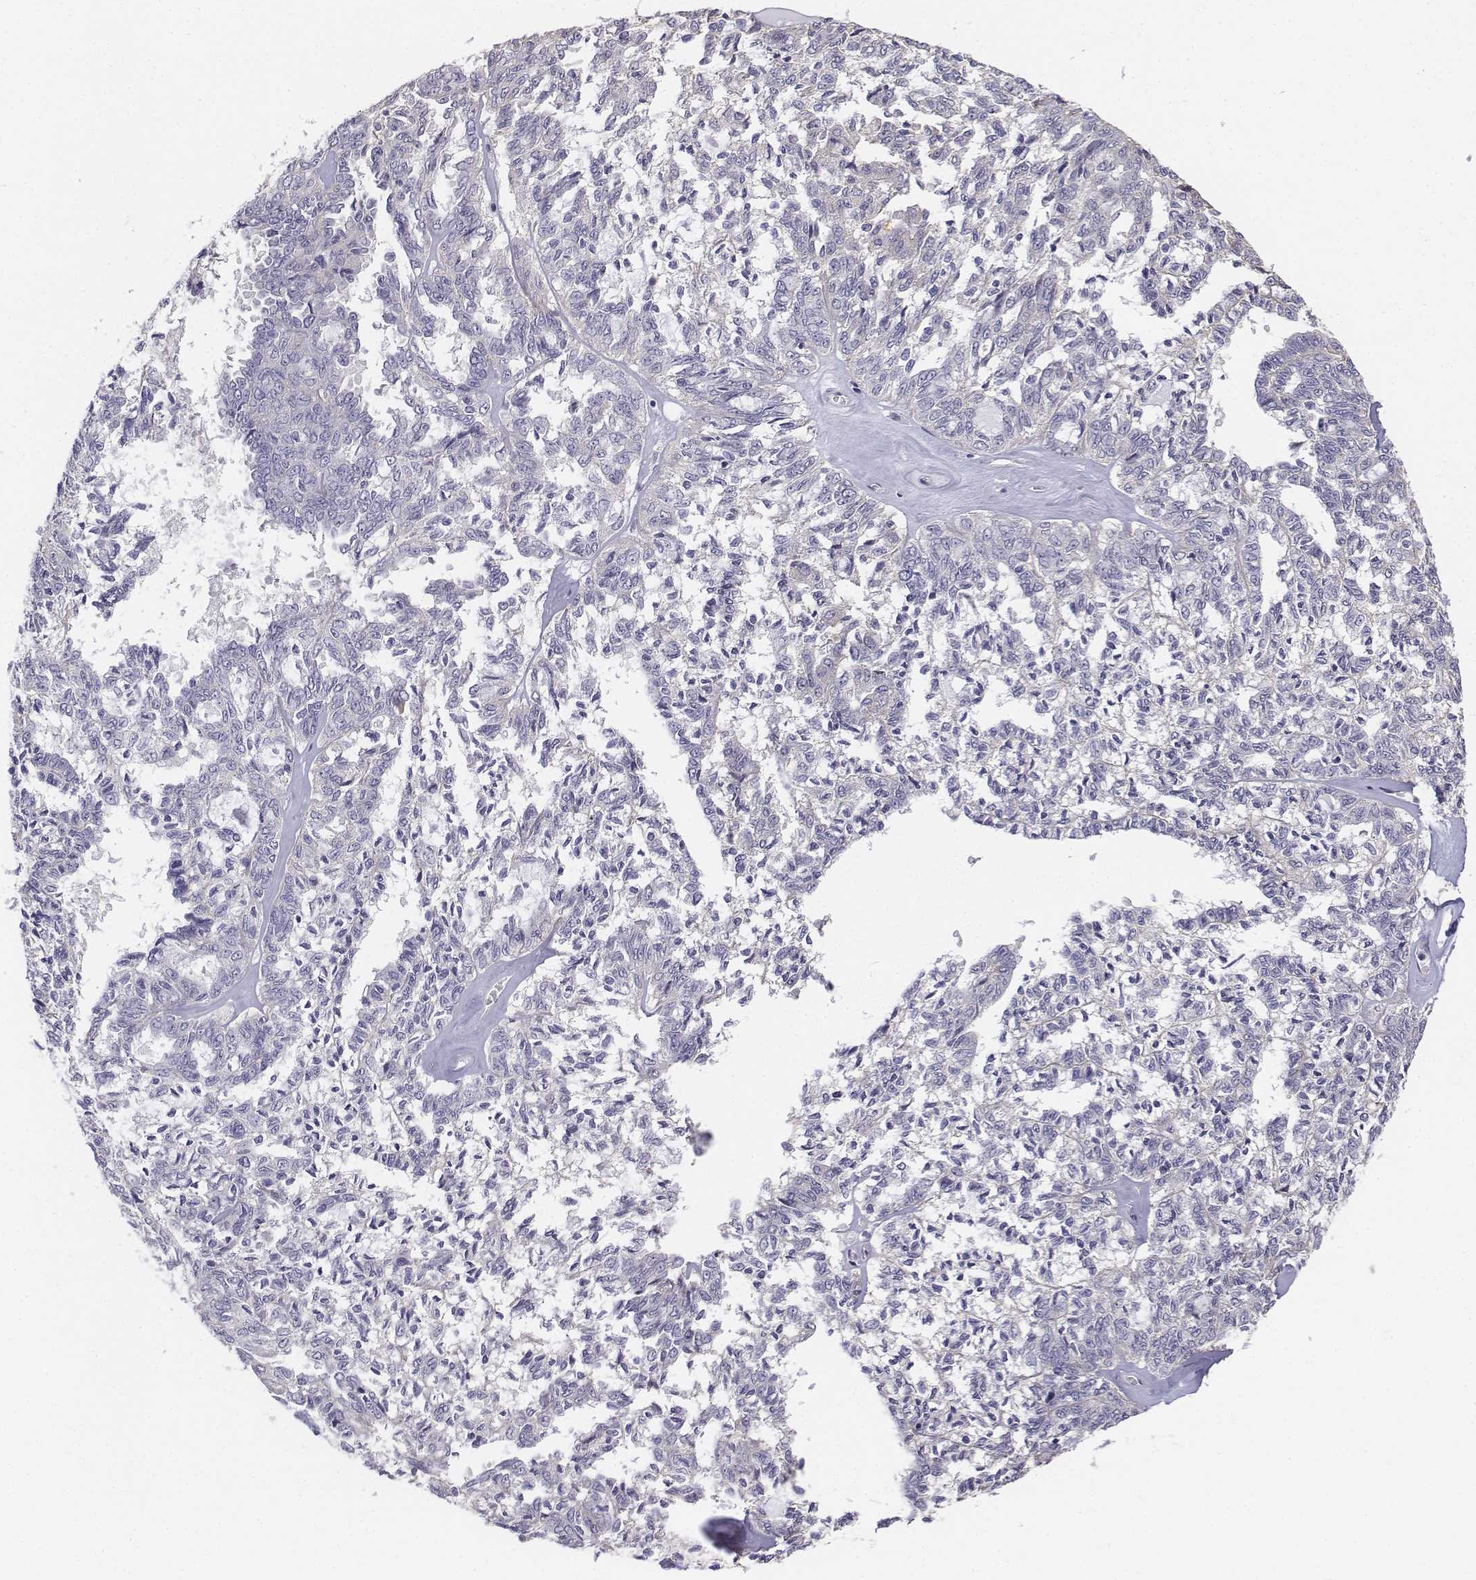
{"staining": {"intensity": "negative", "quantity": "none", "location": "none"}, "tissue": "ovarian cancer", "cell_type": "Tumor cells", "image_type": "cancer", "snomed": [{"axis": "morphology", "description": "Cystadenocarcinoma, serous, NOS"}, {"axis": "topography", "description": "Ovary"}], "caption": "IHC of serous cystadenocarcinoma (ovarian) displays no positivity in tumor cells. (Brightfield microscopy of DAB (3,3'-diaminobenzidine) IHC at high magnification).", "gene": "LGSN", "patient": {"sex": "female", "age": 71}}